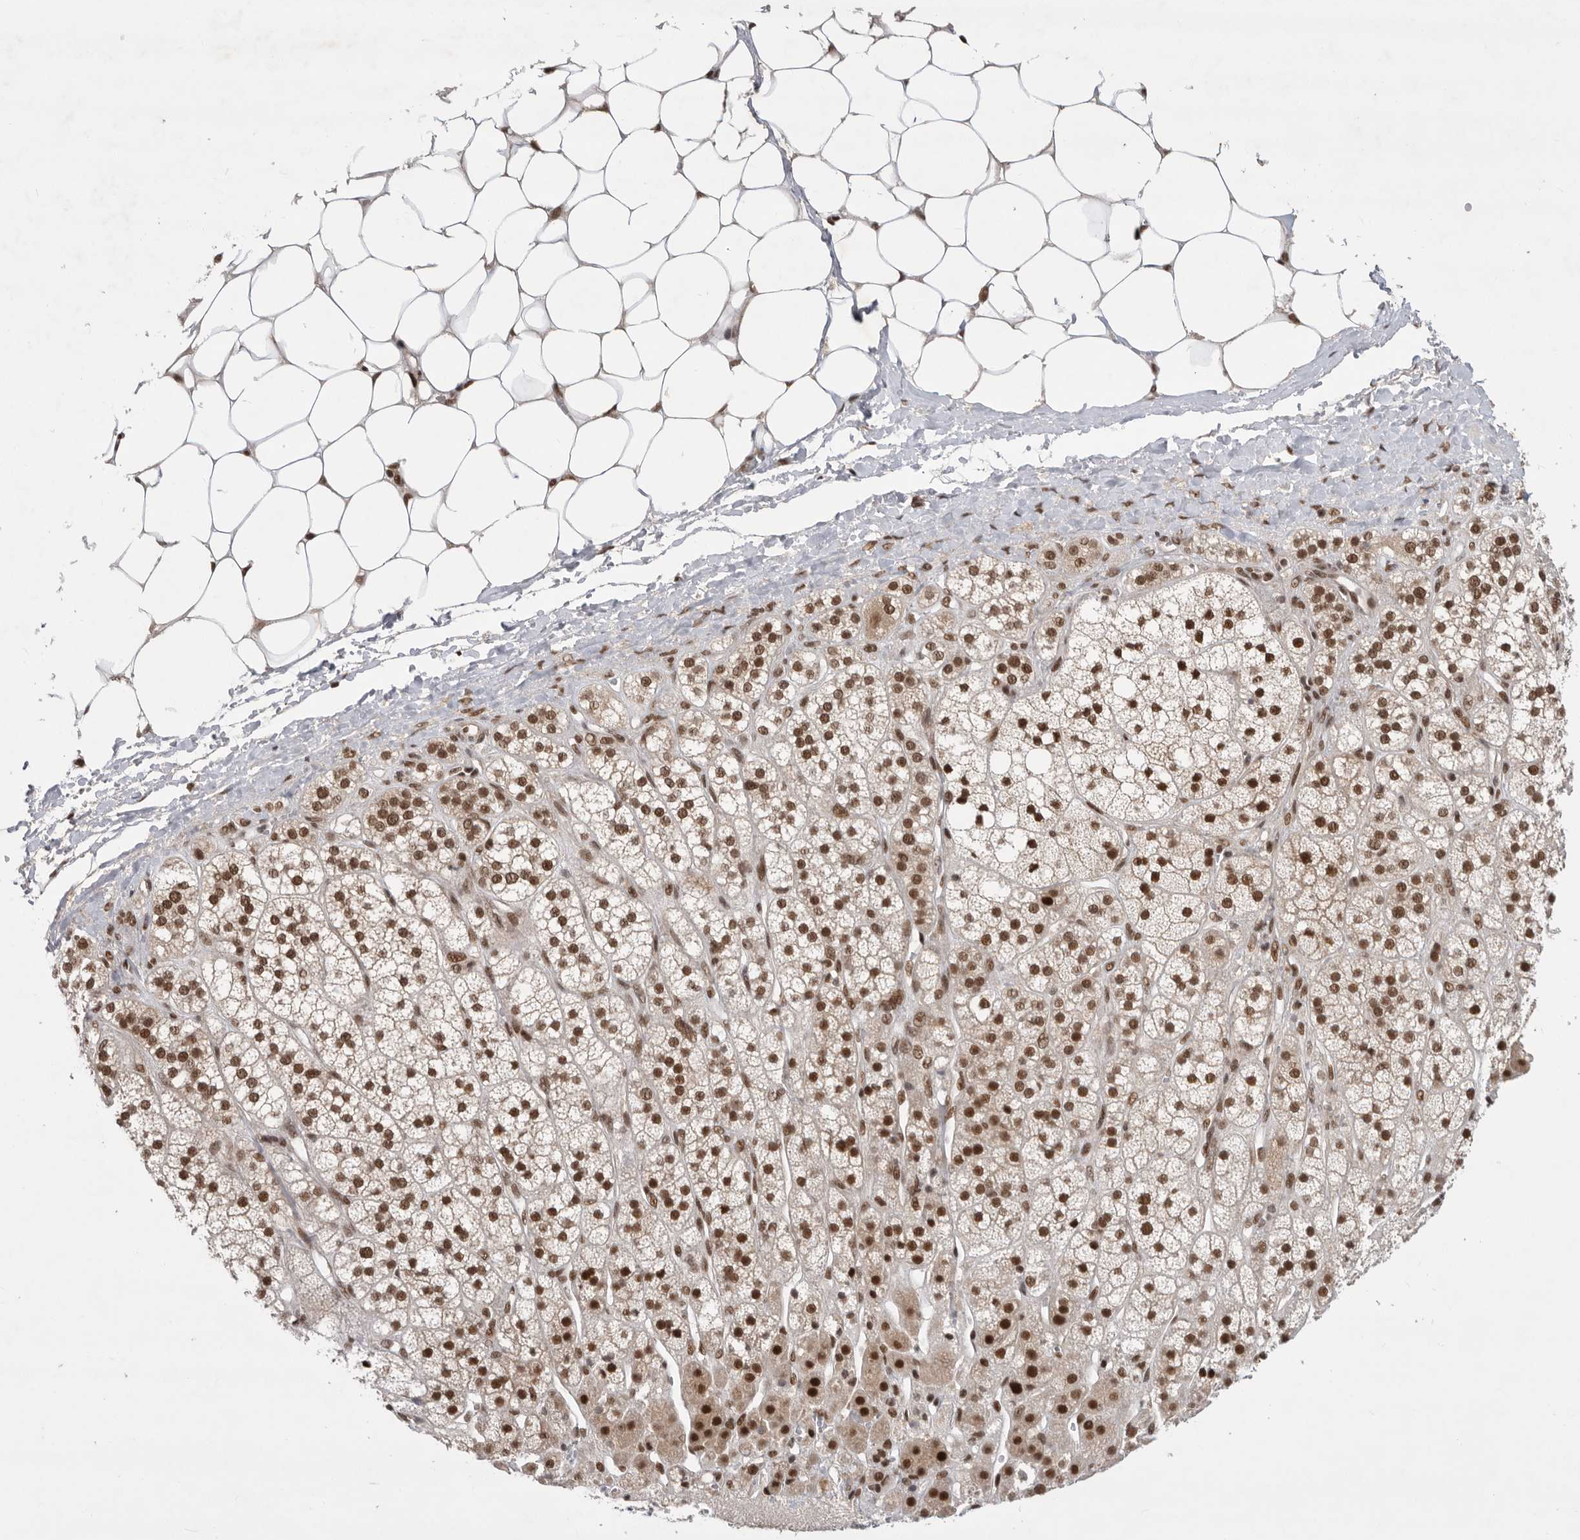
{"staining": {"intensity": "strong", "quantity": ">75%", "location": "nuclear"}, "tissue": "adrenal gland", "cell_type": "Glandular cells", "image_type": "normal", "snomed": [{"axis": "morphology", "description": "Normal tissue, NOS"}, {"axis": "topography", "description": "Adrenal gland"}], "caption": "IHC of unremarkable human adrenal gland demonstrates high levels of strong nuclear positivity in approximately >75% of glandular cells.", "gene": "ZNF830", "patient": {"sex": "male", "age": 56}}